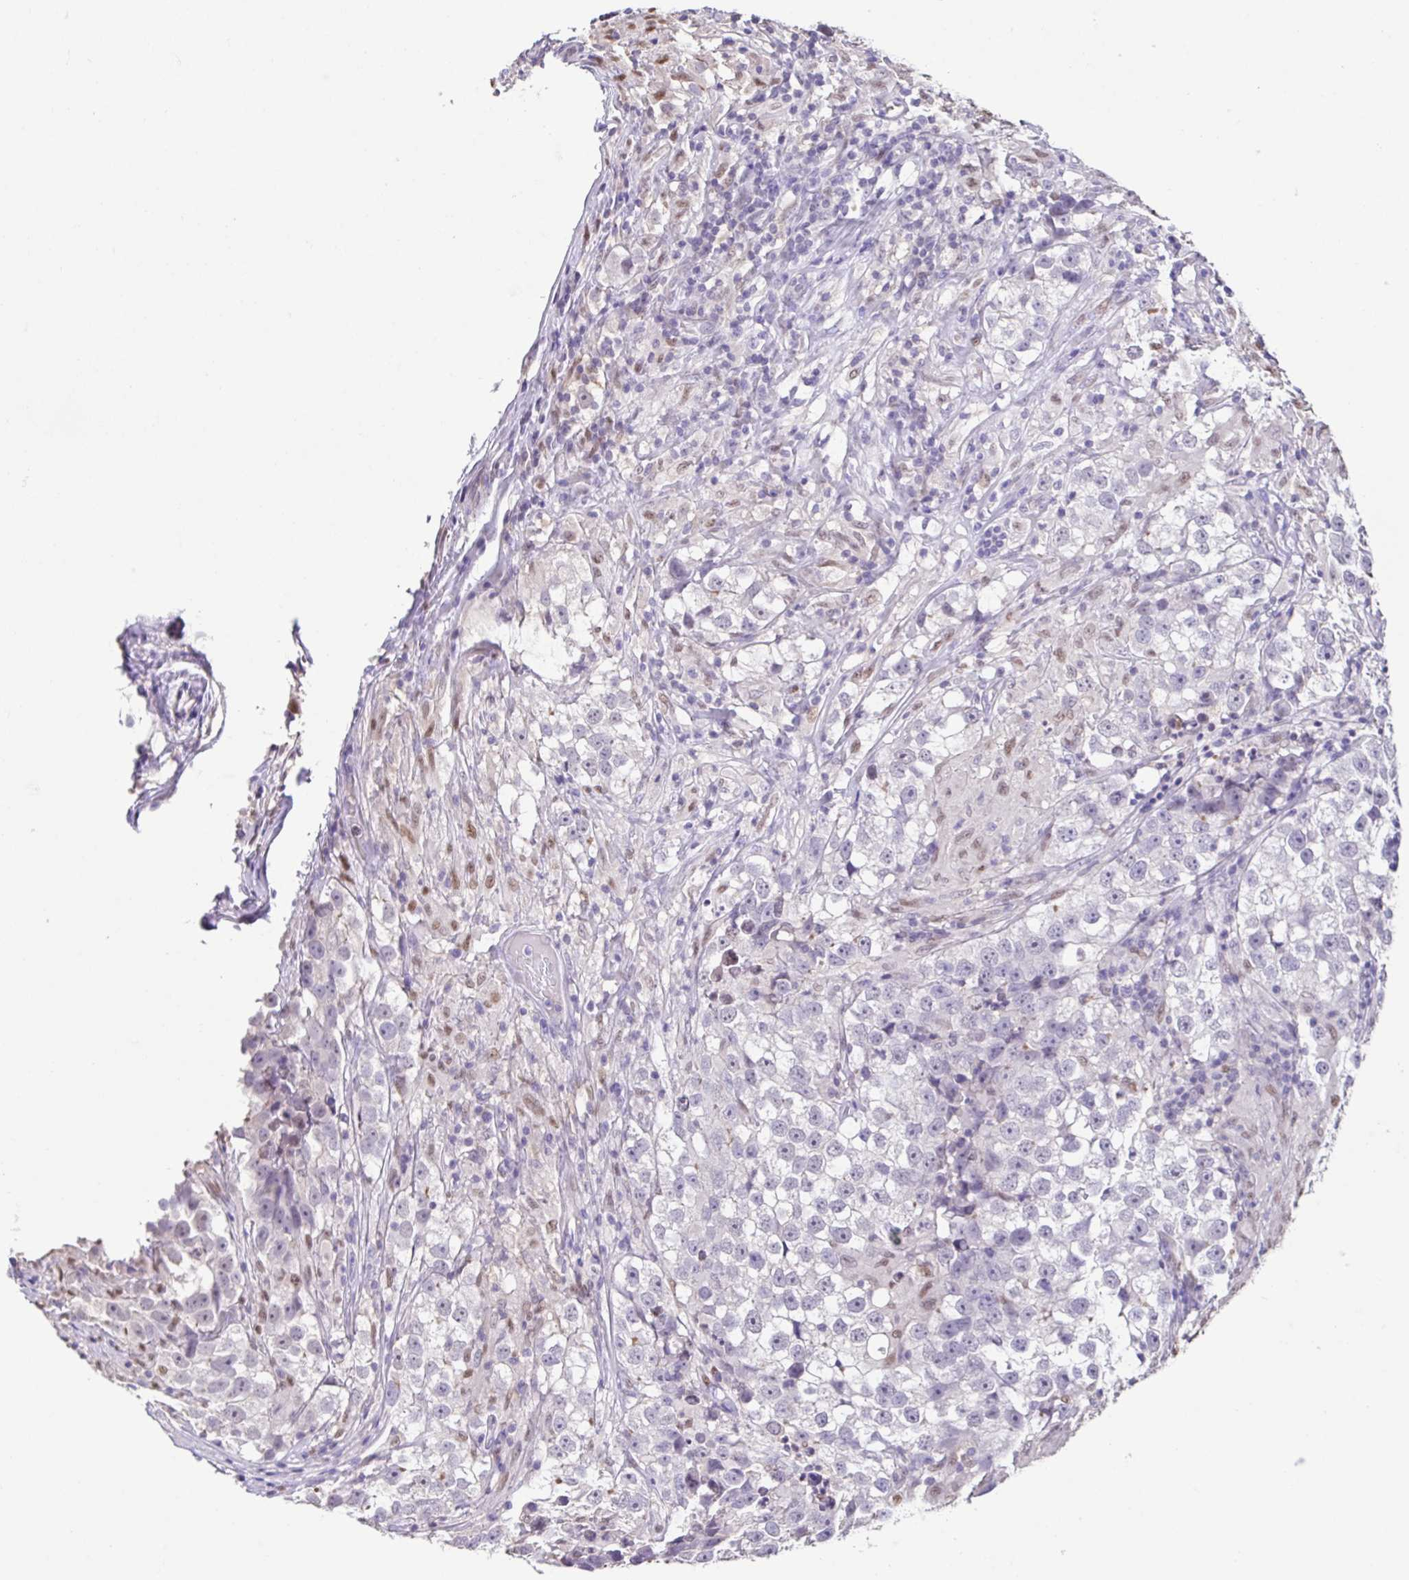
{"staining": {"intensity": "negative", "quantity": "none", "location": "none"}, "tissue": "testis cancer", "cell_type": "Tumor cells", "image_type": "cancer", "snomed": [{"axis": "morphology", "description": "Seminoma, NOS"}, {"axis": "topography", "description": "Testis"}], "caption": "Immunohistochemistry (IHC) histopathology image of human seminoma (testis) stained for a protein (brown), which shows no staining in tumor cells. The staining is performed using DAB (3,3'-diaminobenzidine) brown chromogen with nuclei counter-stained in using hematoxylin.", "gene": "ACTRT3", "patient": {"sex": "male", "age": 46}}